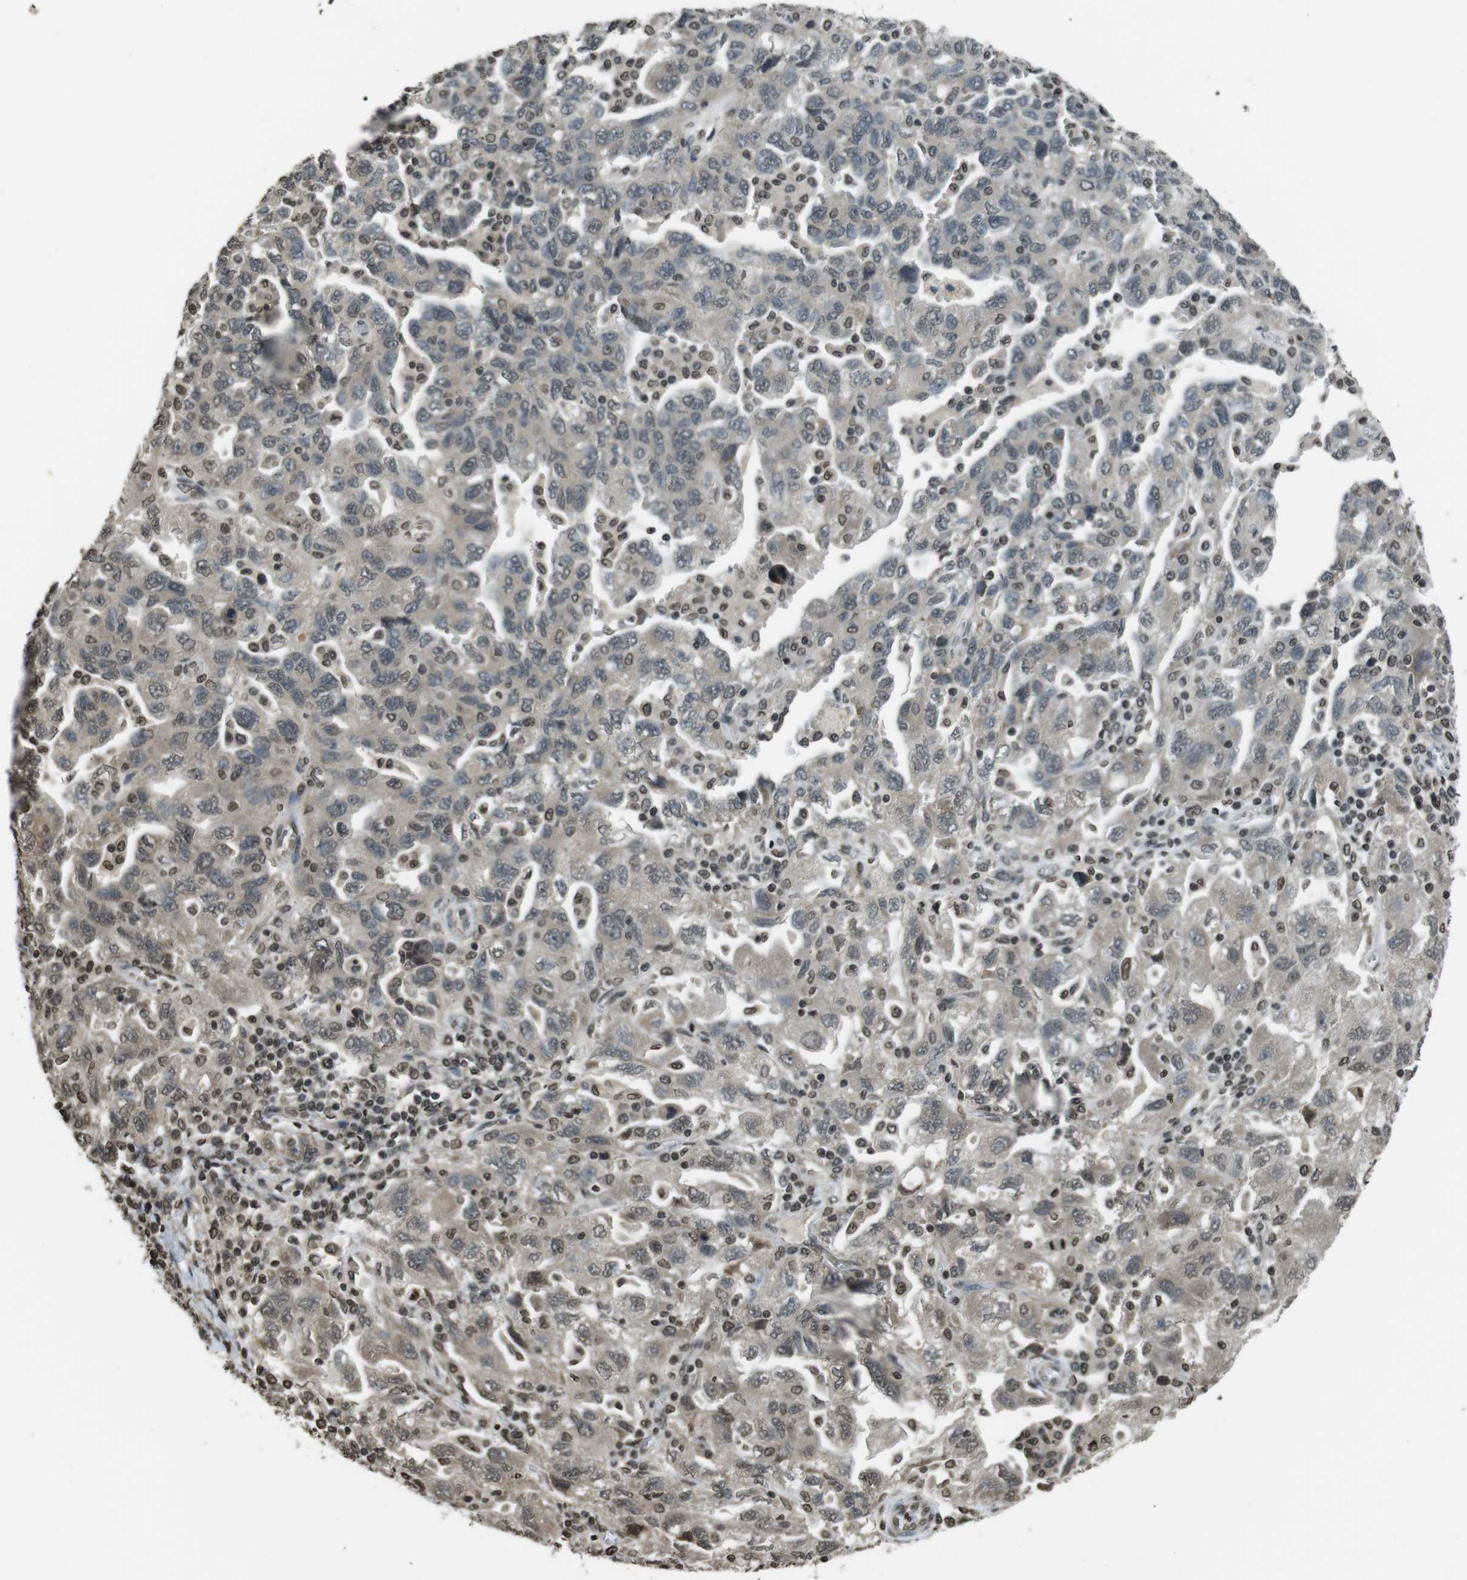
{"staining": {"intensity": "moderate", "quantity": "25%-75%", "location": "nuclear"}, "tissue": "ovarian cancer", "cell_type": "Tumor cells", "image_type": "cancer", "snomed": [{"axis": "morphology", "description": "Carcinoma, NOS"}, {"axis": "morphology", "description": "Cystadenocarcinoma, serous, NOS"}, {"axis": "topography", "description": "Ovary"}], "caption": "Moderate nuclear expression for a protein is seen in approximately 25%-75% of tumor cells of ovarian cancer using immunohistochemistry.", "gene": "MAF", "patient": {"sex": "female", "age": 69}}